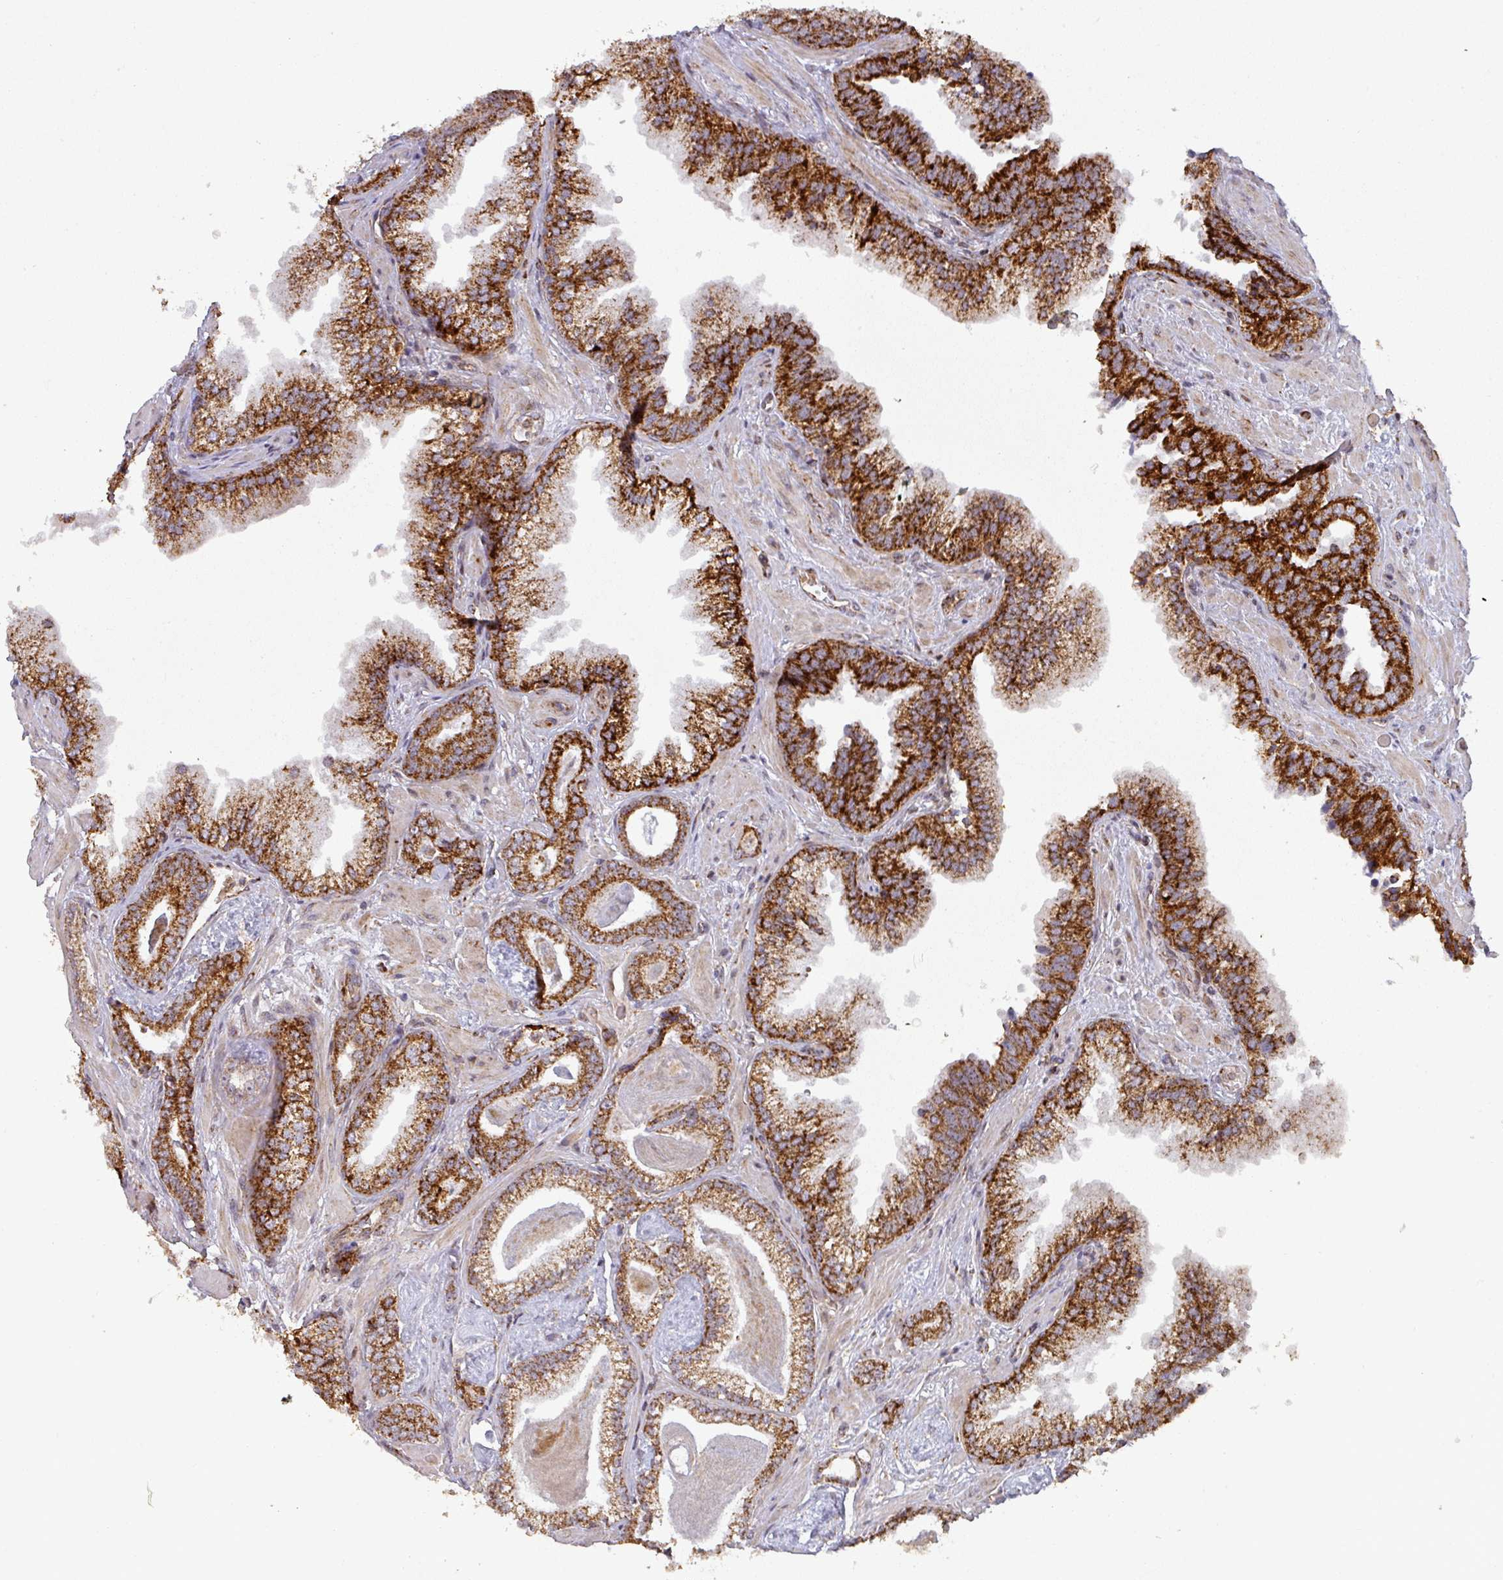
{"staining": {"intensity": "strong", "quantity": ">75%", "location": "cytoplasmic/membranous"}, "tissue": "prostate cancer", "cell_type": "Tumor cells", "image_type": "cancer", "snomed": [{"axis": "morphology", "description": "Adenocarcinoma, Low grade"}, {"axis": "topography", "description": "Prostate"}], "caption": "Low-grade adenocarcinoma (prostate) stained with DAB (3,3'-diaminobenzidine) immunohistochemistry (IHC) exhibits high levels of strong cytoplasmic/membranous expression in about >75% of tumor cells.", "gene": "GPD2", "patient": {"sex": "male", "age": 60}}